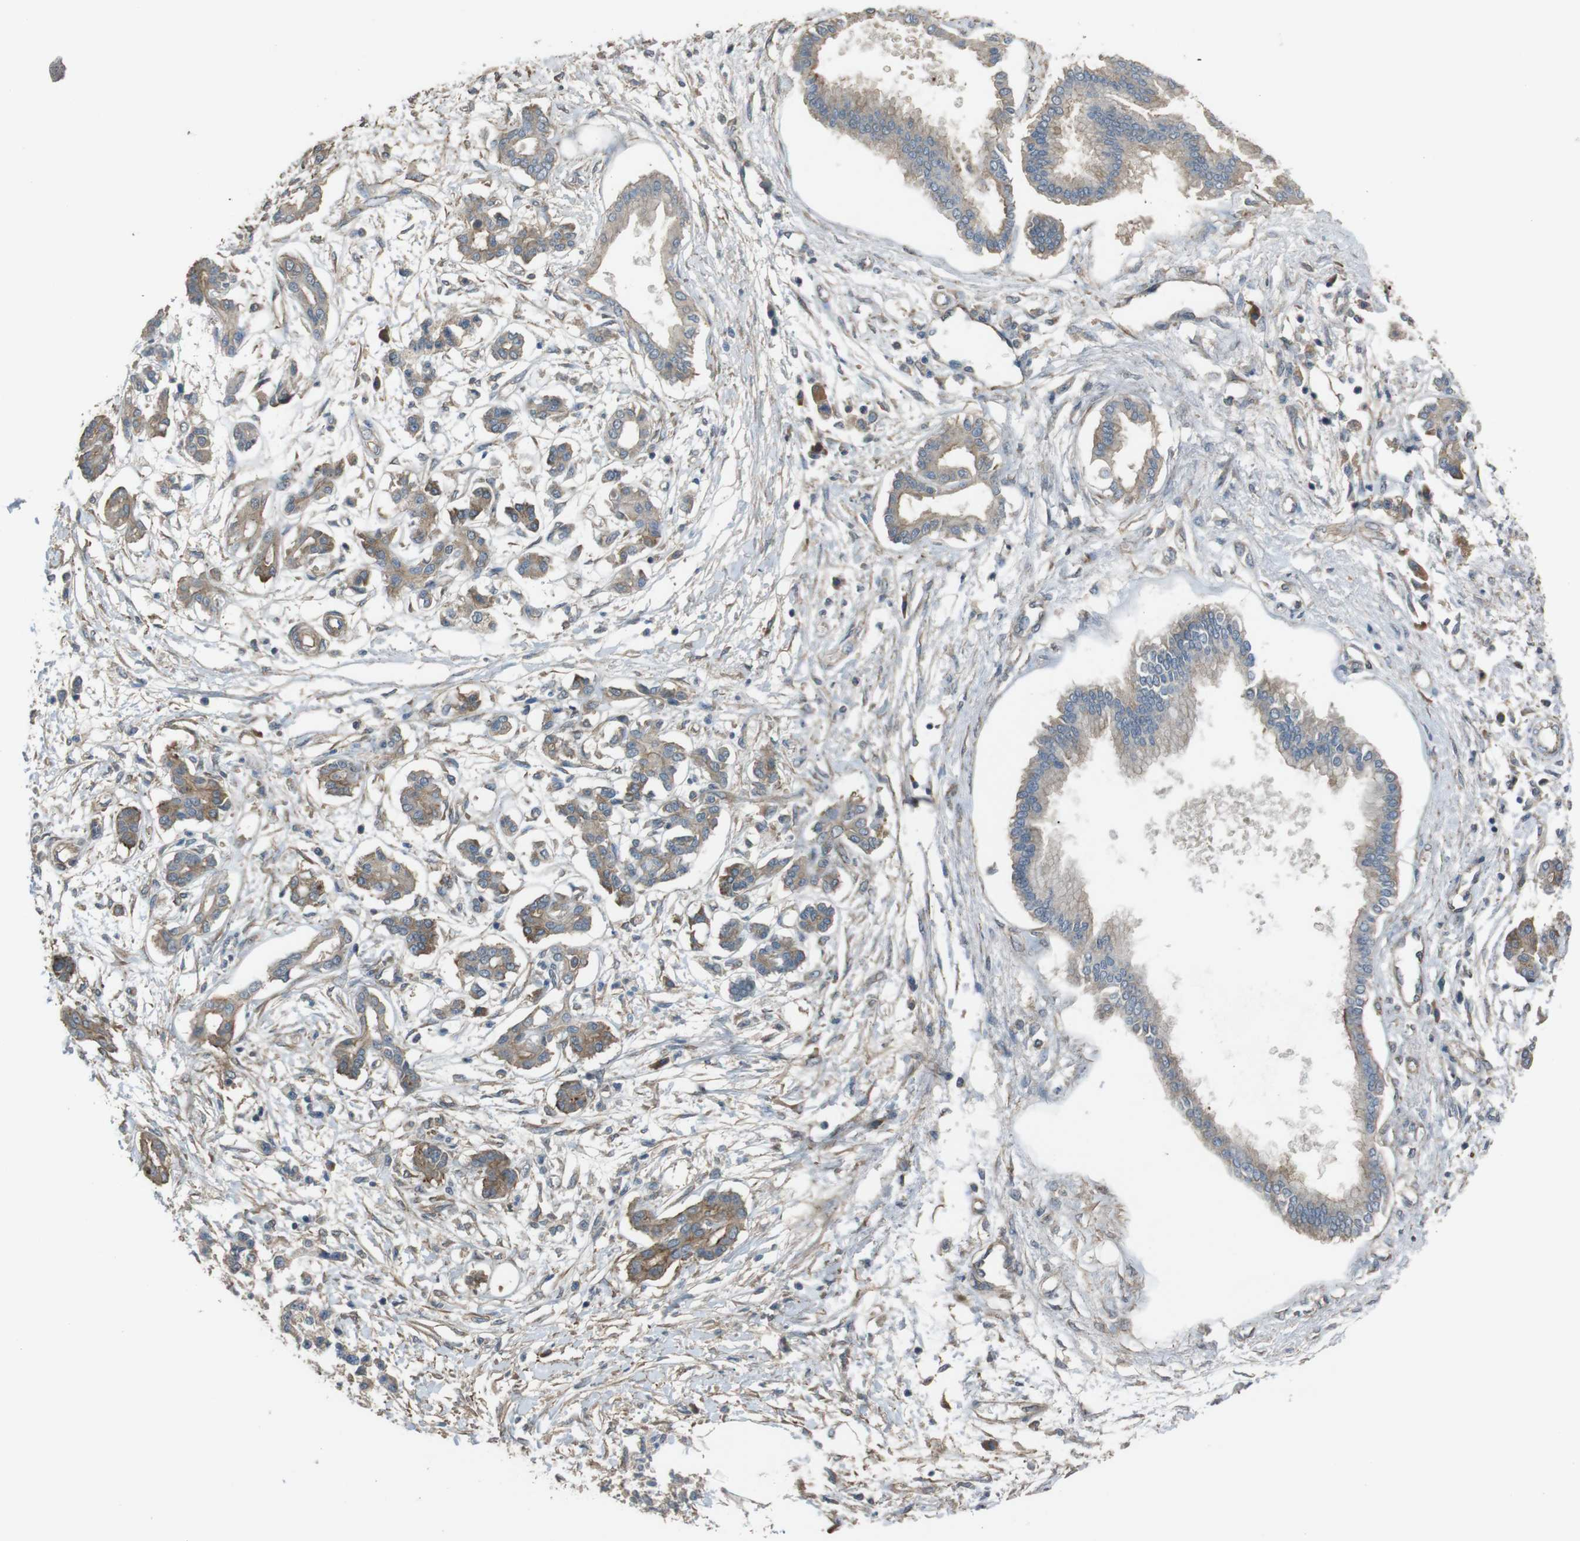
{"staining": {"intensity": "moderate", "quantity": ">75%", "location": "cytoplasmic/membranous"}, "tissue": "pancreatic cancer", "cell_type": "Tumor cells", "image_type": "cancer", "snomed": [{"axis": "morphology", "description": "Adenocarcinoma, NOS"}, {"axis": "topography", "description": "Pancreas"}], "caption": "This image exhibits pancreatic adenocarcinoma stained with immunohistochemistry to label a protein in brown. The cytoplasmic/membranous of tumor cells show moderate positivity for the protein. Nuclei are counter-stained blue.", "gene": "FUT2", "patient": {"sex": "male", "age": 56}}